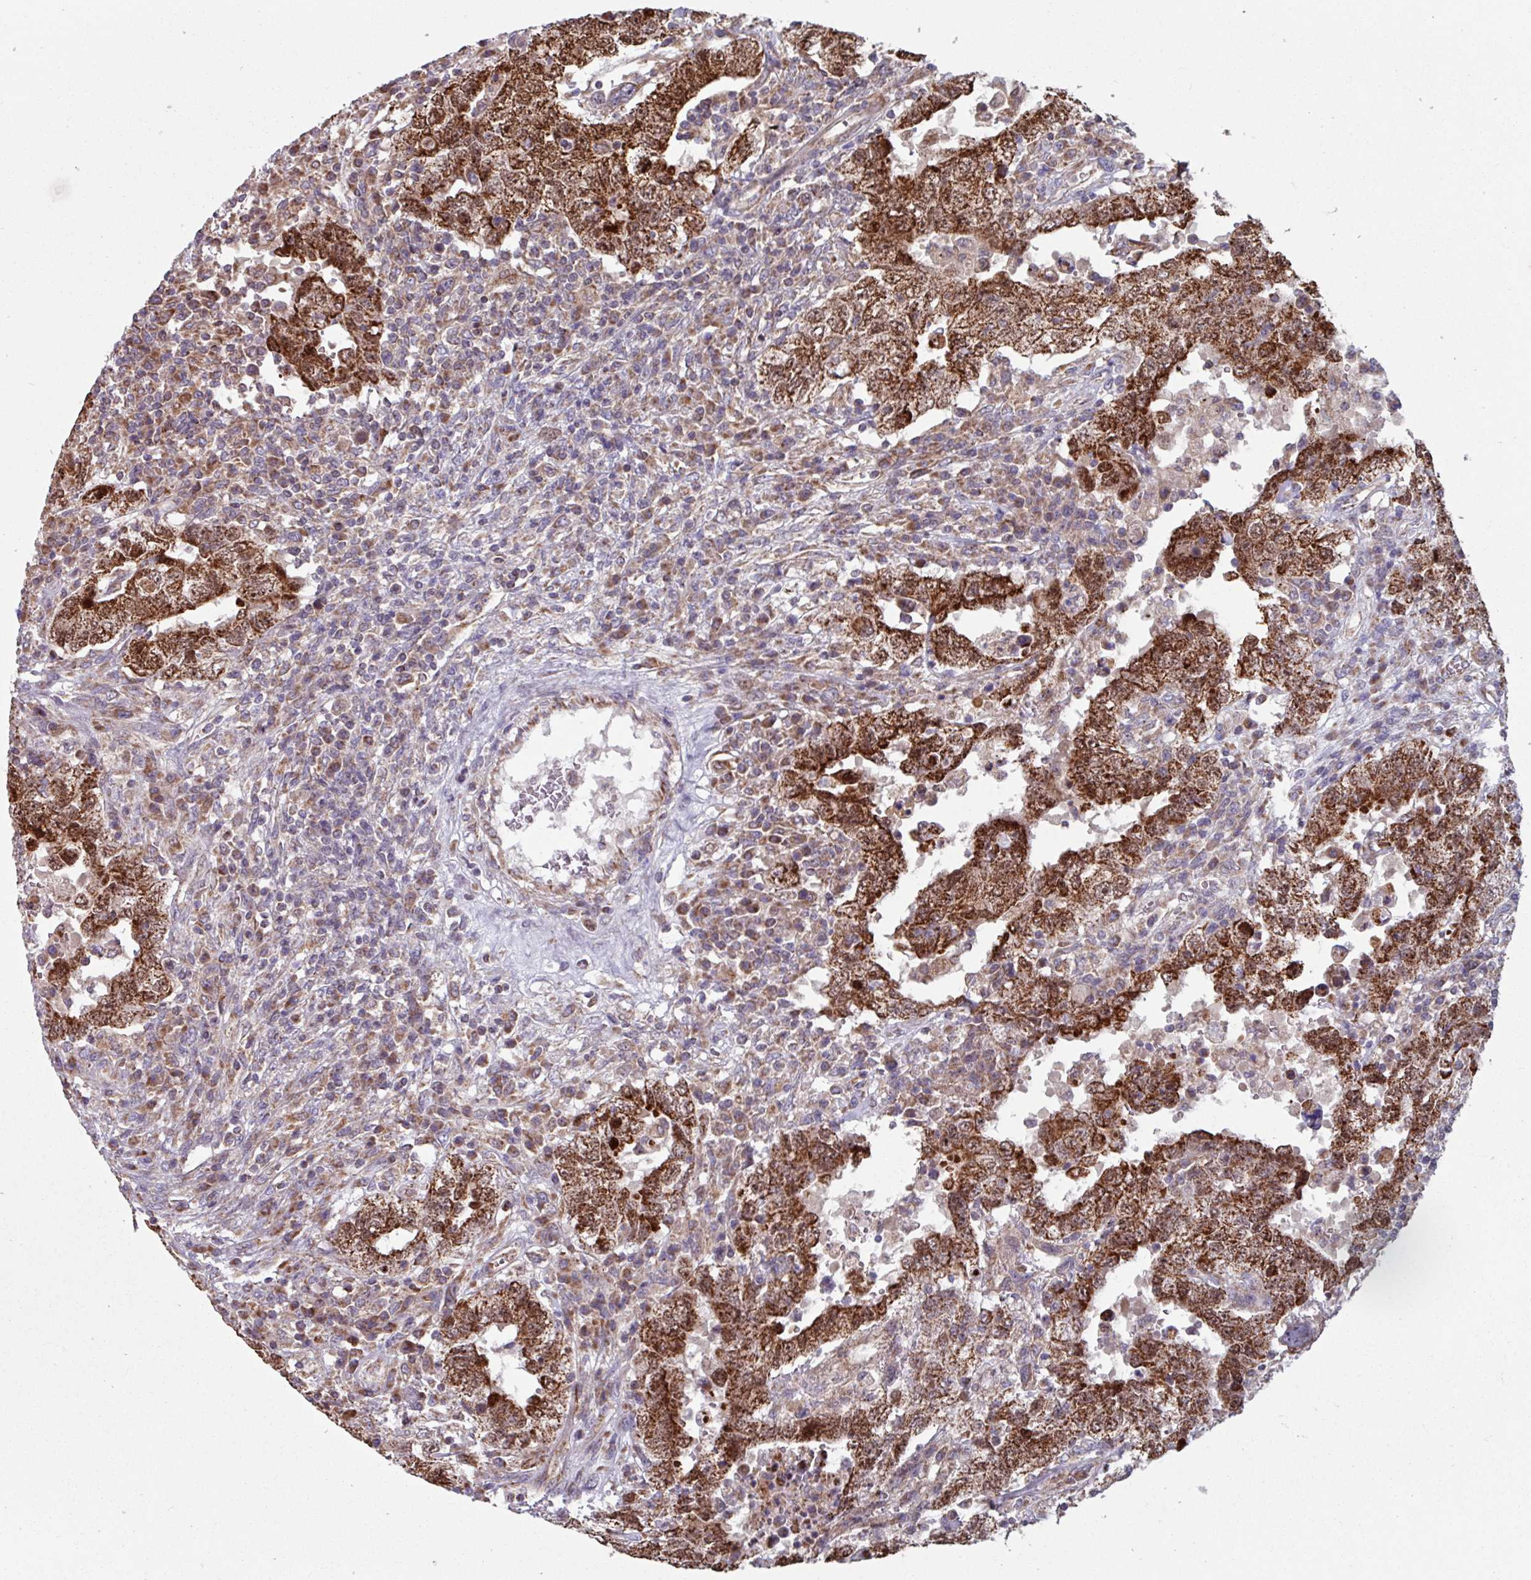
{"staining": {"intensity": "strong", "quantity": ">75%", "location": "cytoplasmic/membranous"}, "tissue": "testis cancer", "cell_type": "Tumor cells", "image_type": "cancer", "snomed": [{"axis": "morphology", "description": "Carcinoma, Embryonal, NOS"}, {"axis": "topography", "description": "Testis"}], "caption": "A brown stain labels strong cytoplasmic/membranous positivity of a protein in testis cancer (embryonal carcinoma) tumor cells. The staining was performed using DAB to visualize the protein expression in brown, while the nuclei were stained in blue with hematoxylin (Magnification: 20x).", "gene": "COX7C", "patient": {"sex": "male", "age": 26}}